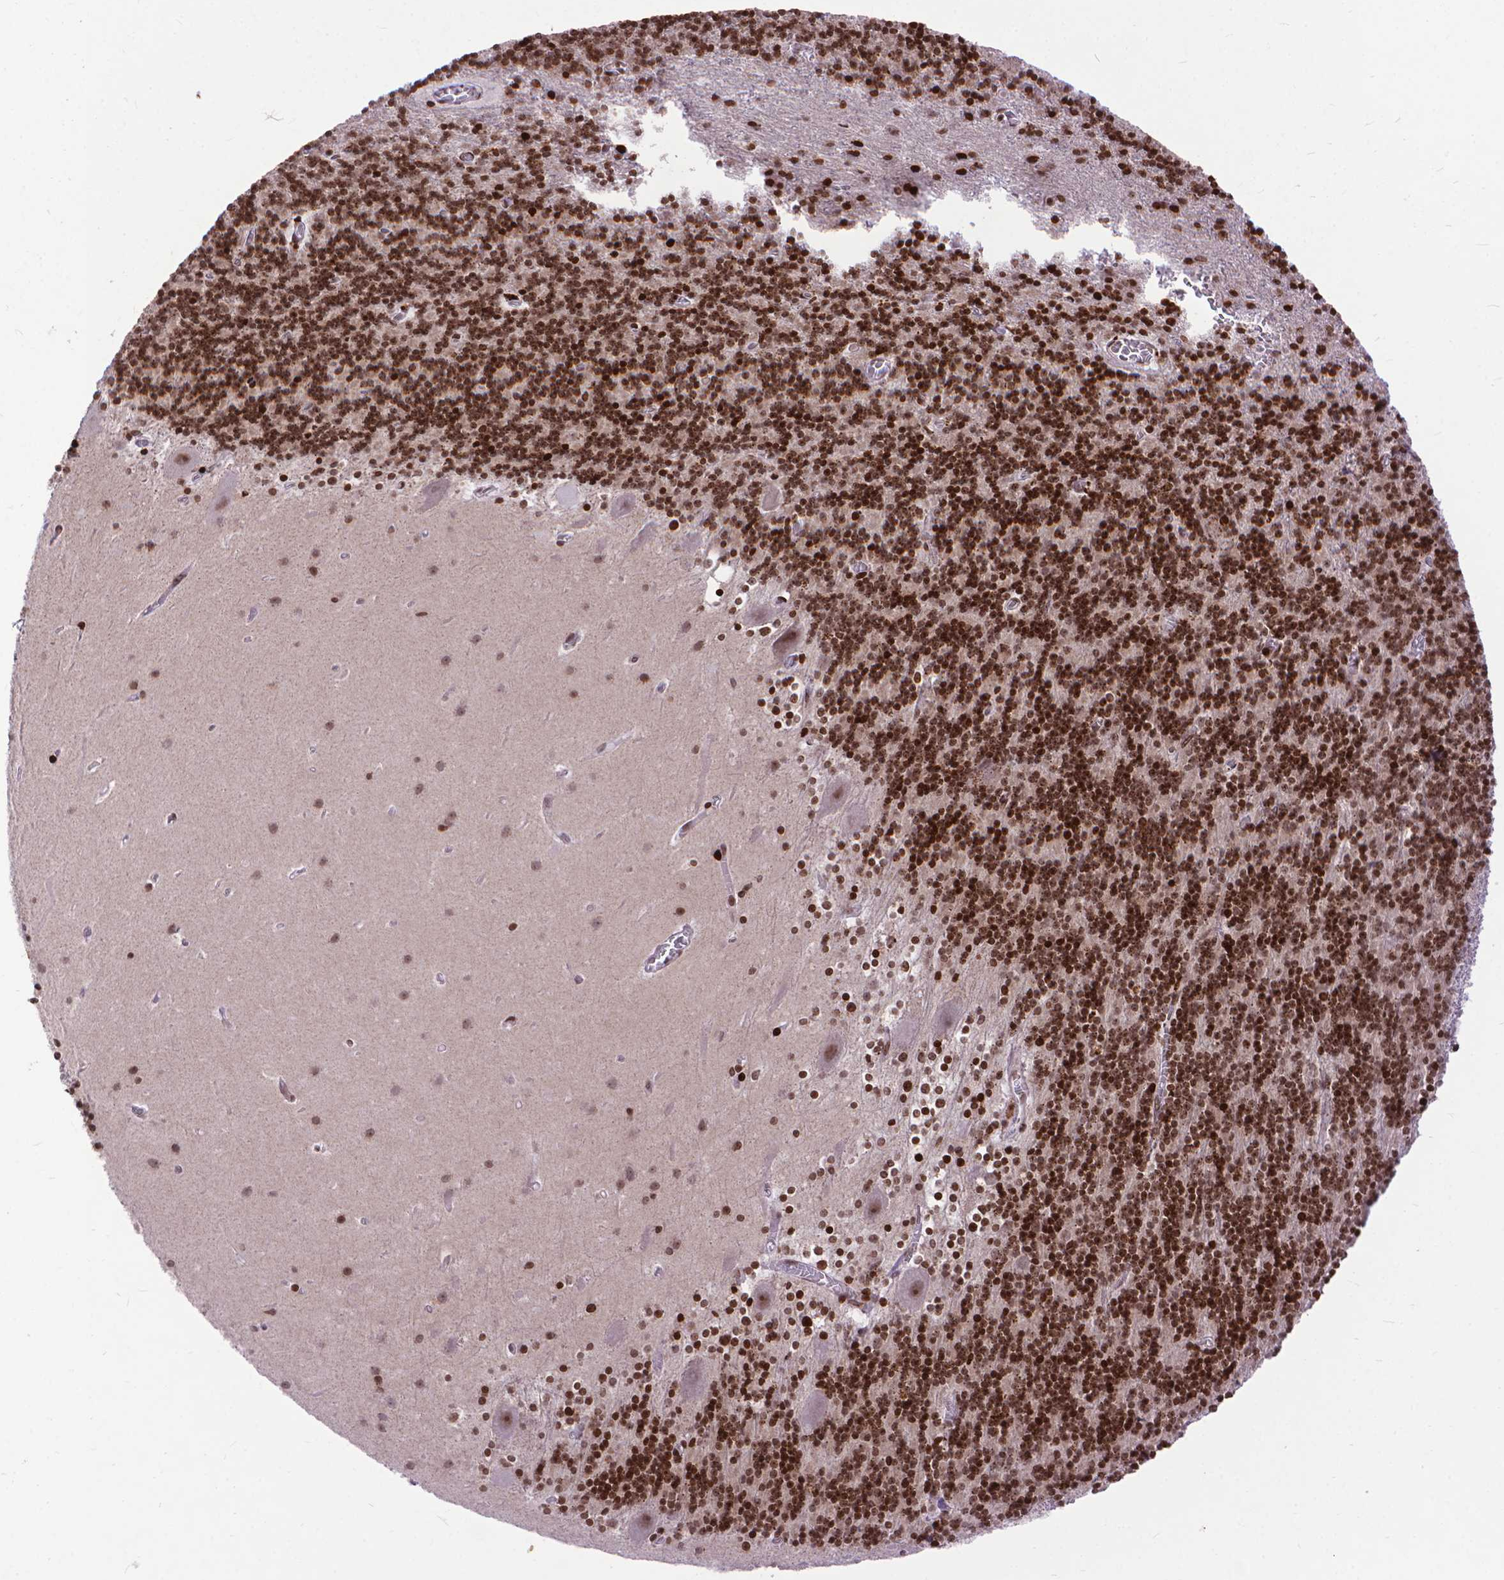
{"staining": {"intensity": "strong", "quantity": "<25%", "location": "nuclear"}, "tissue": "cerebellum", "cell_type": "Cells in granular layer", "image_type": "normal", "snomed": [{"axis": "morphology", "description": "Normal tissue, NOS"}, {"axis": "topography", "description": "Cerebellum"}], "caption": "The photomicrograph exhibits immunohistochemical staining of unremarkable cerebellum. There is strong nuclear expression is identified in about <25% of cells in granular layer.", "gene": "AMER1", "patient": {"sex": "male", "age": 70}}